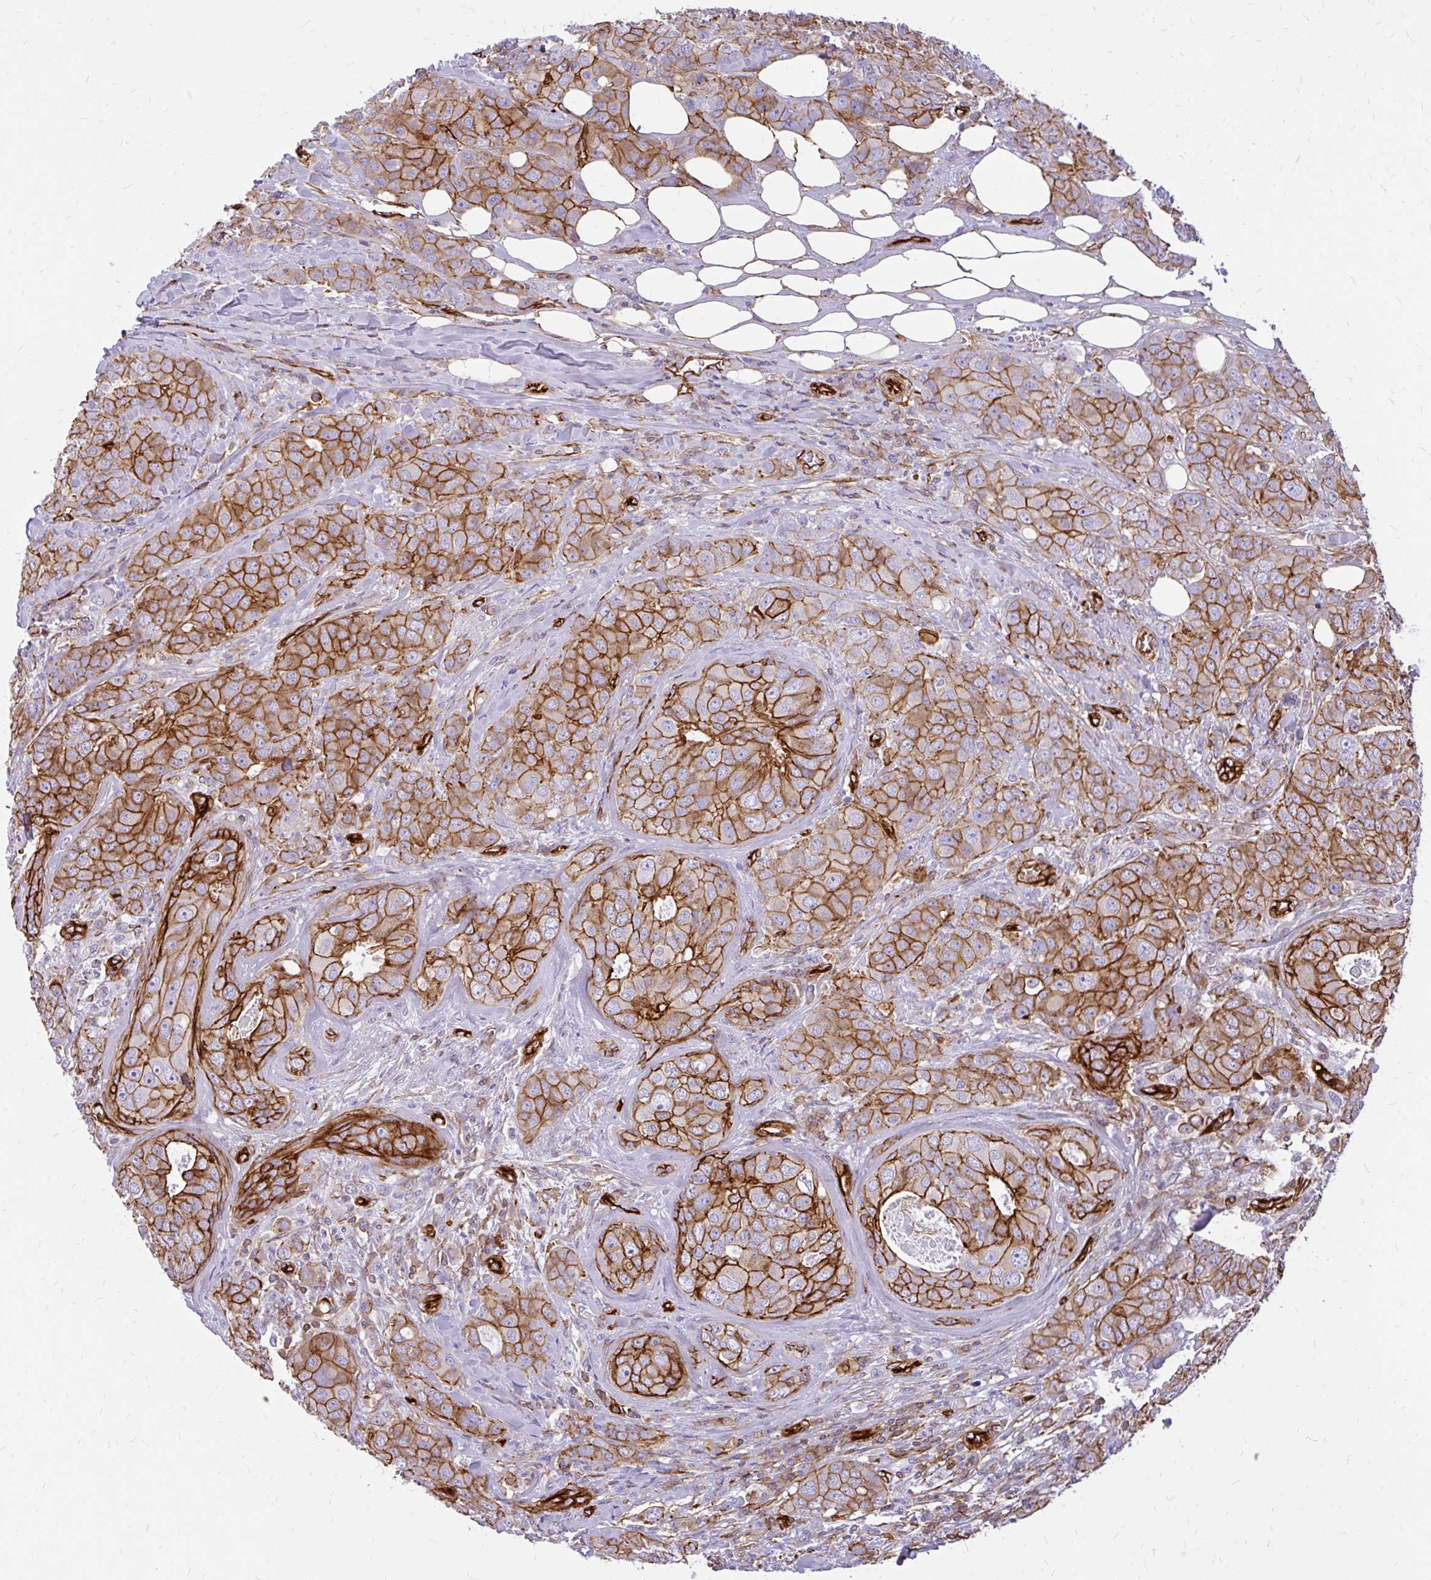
{"staining": {"intensity": "moderate", "quantity": ">75%", "location": "cytoplasmic/membranous"}, "tissue": "breast cancer", "cell_type": "Tumor cells", "image_type": "cancer", "snomed": [{"axis": "morphology", "description": "Duct carcinoma"}, {"axis": "topography", "description": "Breast"}], "caption": "Protein staining displays moderate cytoplasmic/membranous expression in about >75% of tumor cells in breast cancer.", "gene": "MAP1LC3B", "patient": {"sex": "female", "age": 43}}